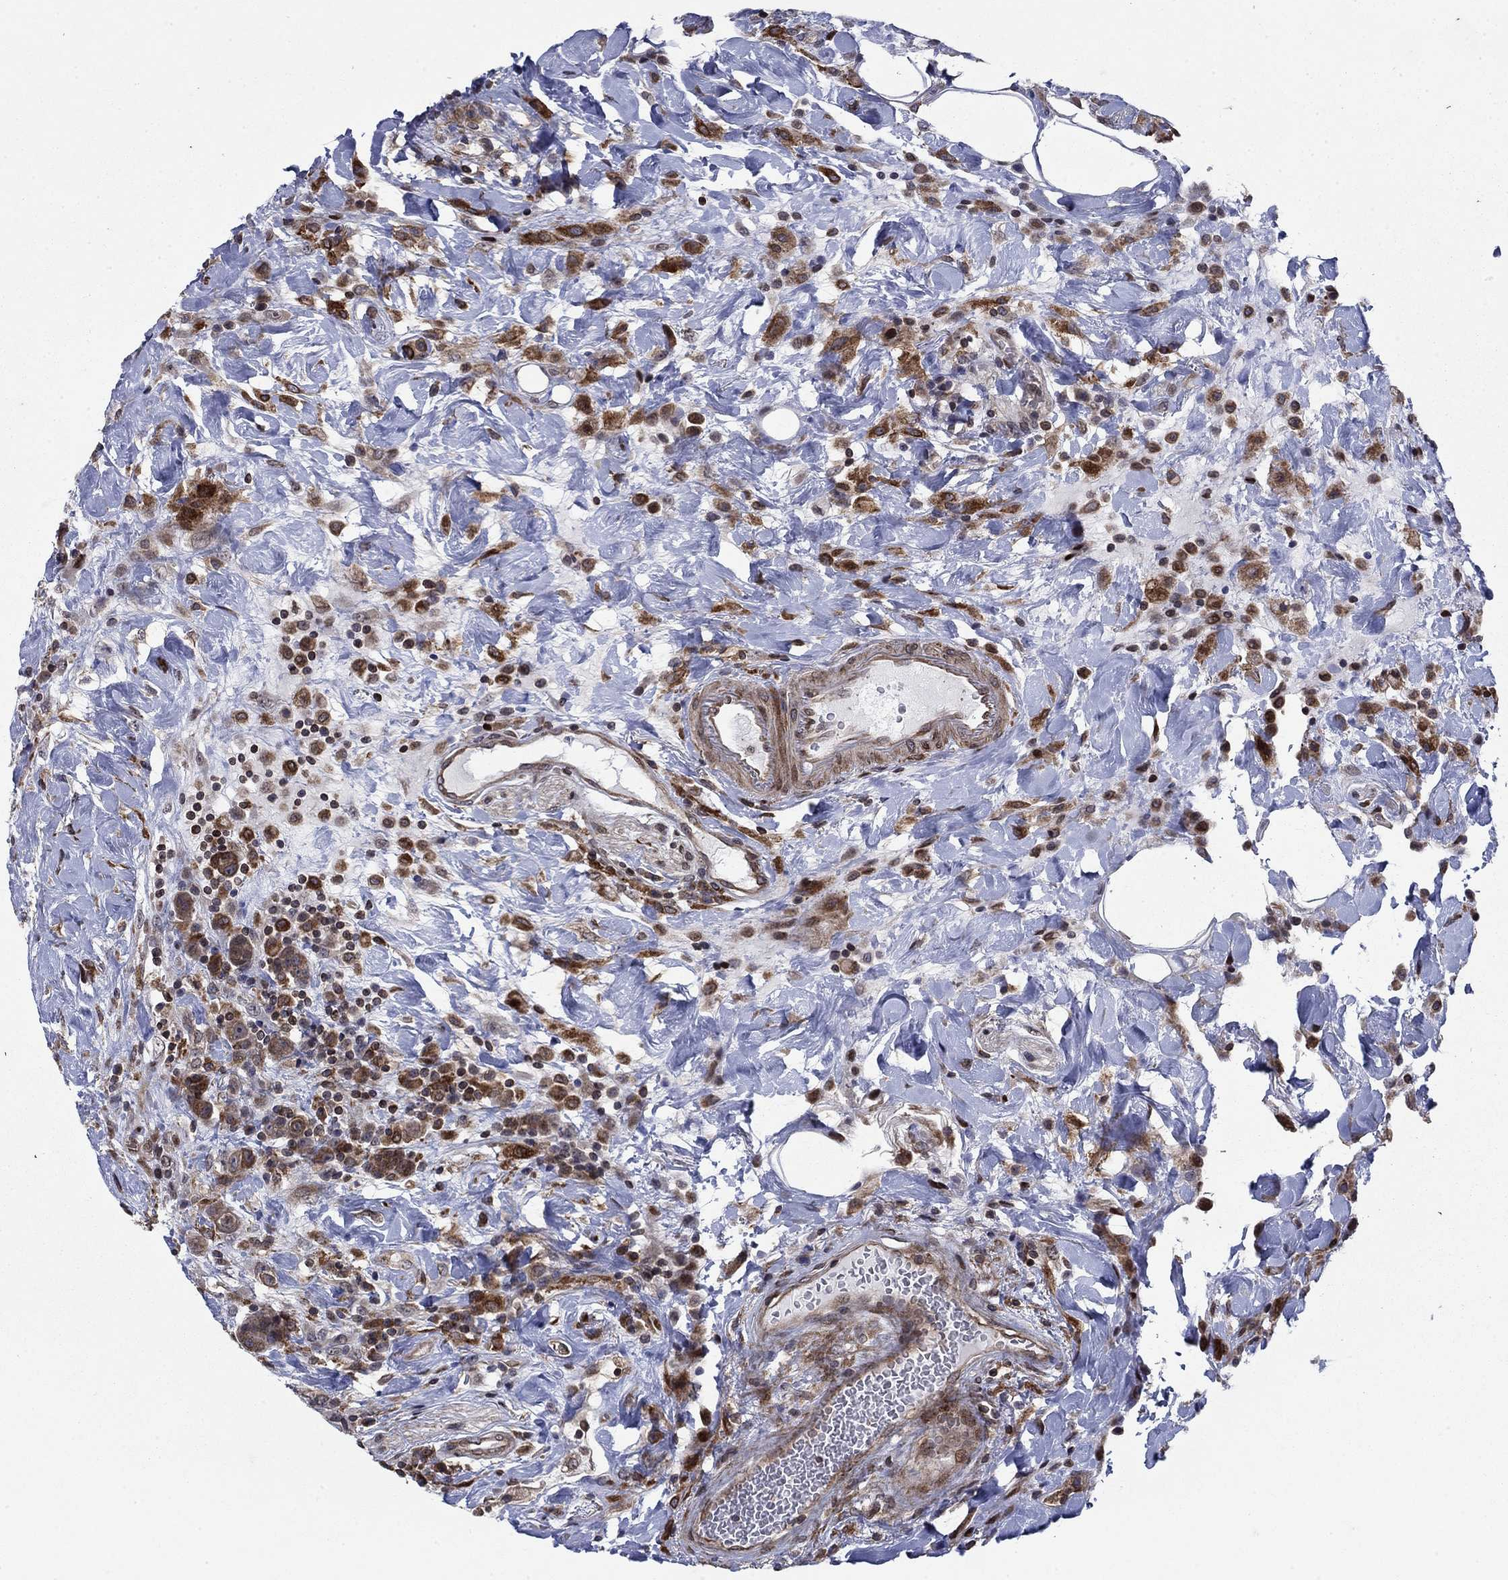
{"staining": {"intensity": "strong", "quantity": ">75%", "location": "cytoplasmic/membranous"}, "tissue": "colorectal cancer", "cell_type": "Tumor cells", "image_type": "cancer", "snomed": [{"axis": "morphology", "description": "Adenocarcinoma, NOS"}, {"axis": "topography", "description": "Colon"}], "caption": "There is high levels of strong cytoplasmic/membranous expression in tumor cells of colorectal adenocarcinoma, as demonstrated by immunohistochemical staining (brown color).", "gene": "DHRS7", "patient": {"sex": "female", "age": 69}}